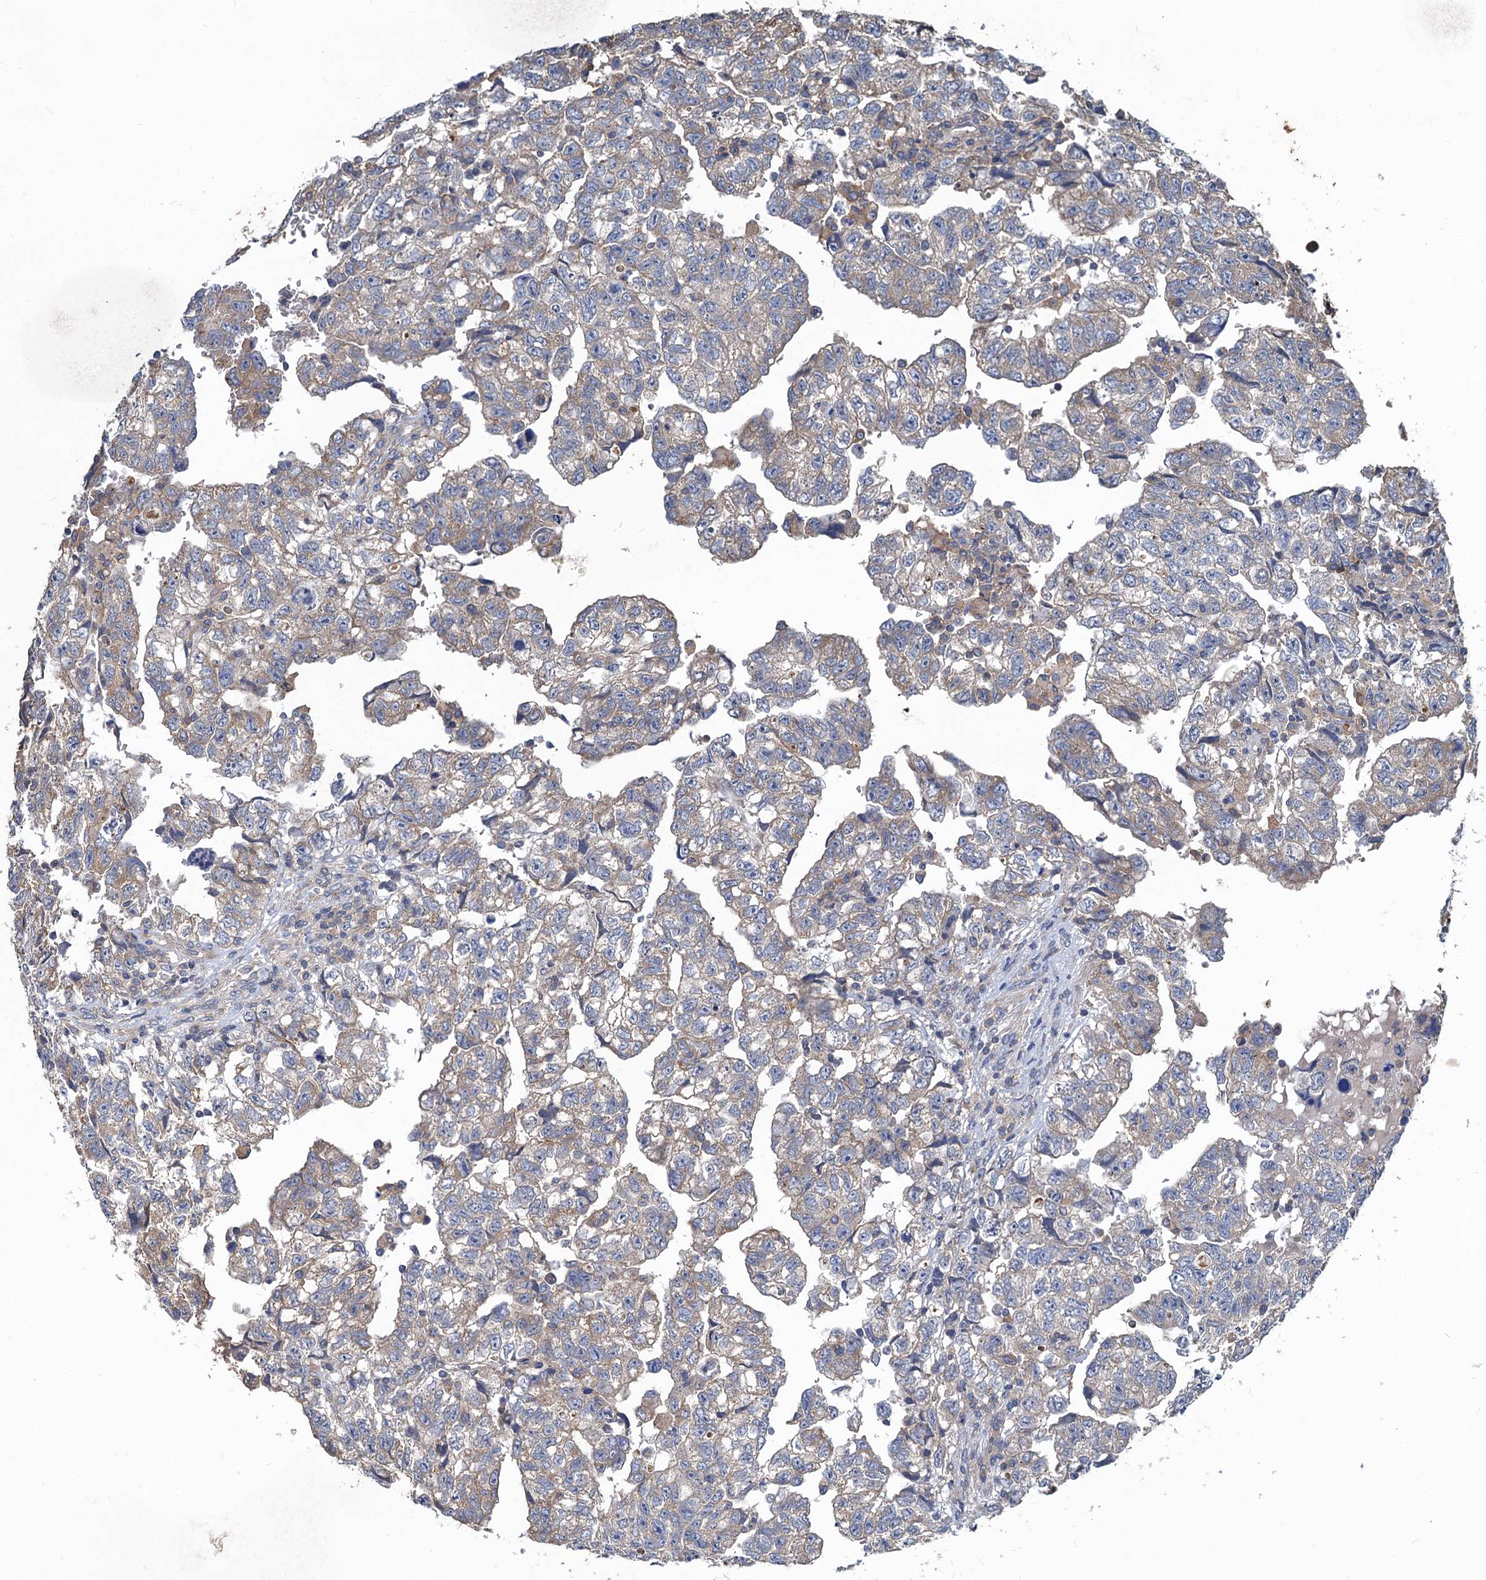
{"staining": {"intensity": "weak", "quantity": "25%-75%", "location": "cytoplasmic/membranous"}, "tissue": "testis cancer", "cell_type": "Tumor cells", "image_type": "cancer", "snomed": [{"axis": "morphology", "description": "Carcinoma, Embryonal, NOS"}, {"axis": "topography", "description": "Testis"}], "caption": "IHC of human testis cancer shows low levels of weak cytoplasmic/membranous positivity in about 25%-75% of tumor cells. Using DAB (3,3'-diaminobenzidine) (brown) and hematoxylin (blue) stains, captured at high magnification using brightfield microscopy.", "gene": "SNAP29", "patient": {"sex": "male", "age": 36}}